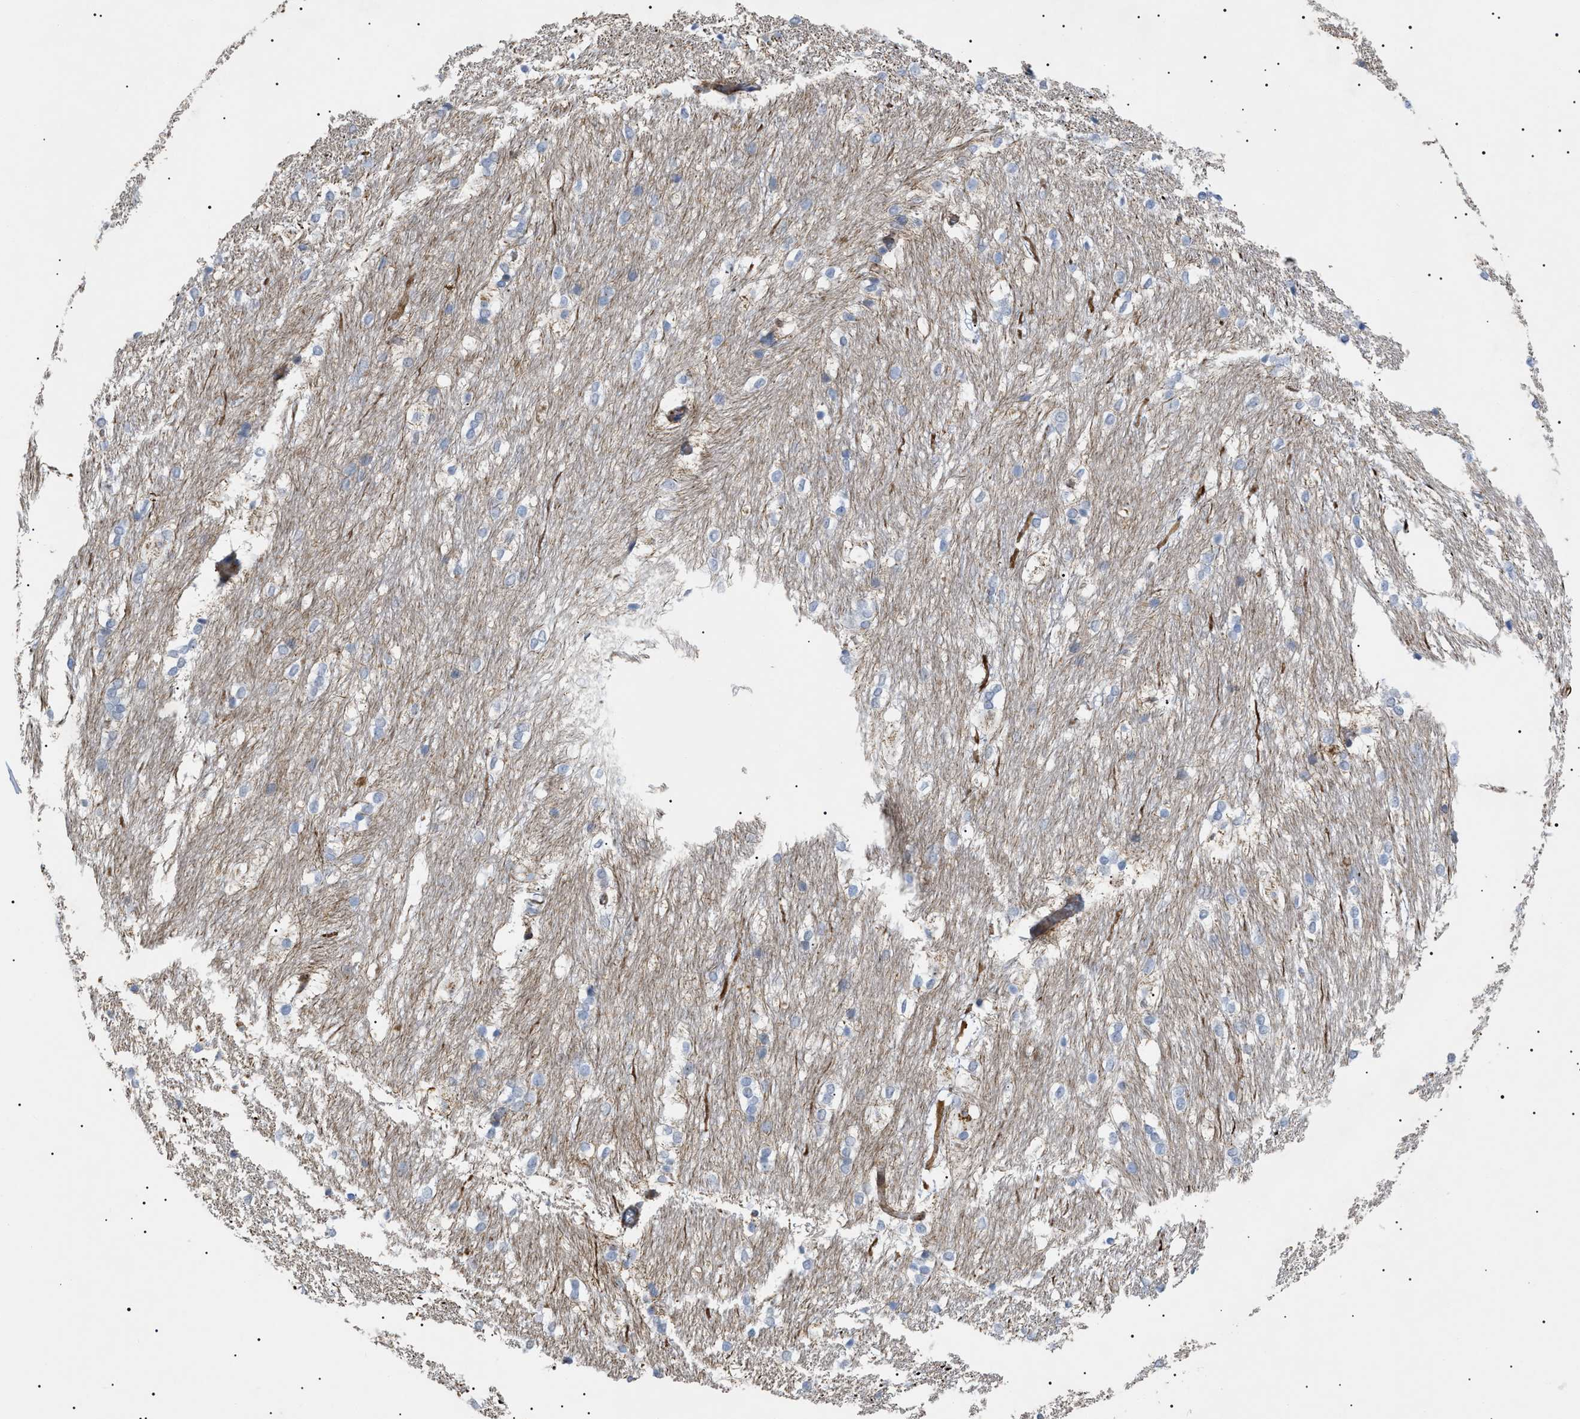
{"staining": {"intensity": "negative", "quantity": "none", "location": "none"}, "tissue": "caudate", "cell_type": "Glial cells", "image_type": "normal", "snomed": [{"axis": "morphology", "description": "Normal tissue, NOS"}, {"axis": "topography", "description": "Lateral ventricle wall"}], "caption": "Immunohistochemistry (IHC) image of benign caudate: human caudate stained with DAB displays no significant protein positivity in glial cells.", "gene": "SFXN5", "patient": {"sex": "female", "age": 19}}